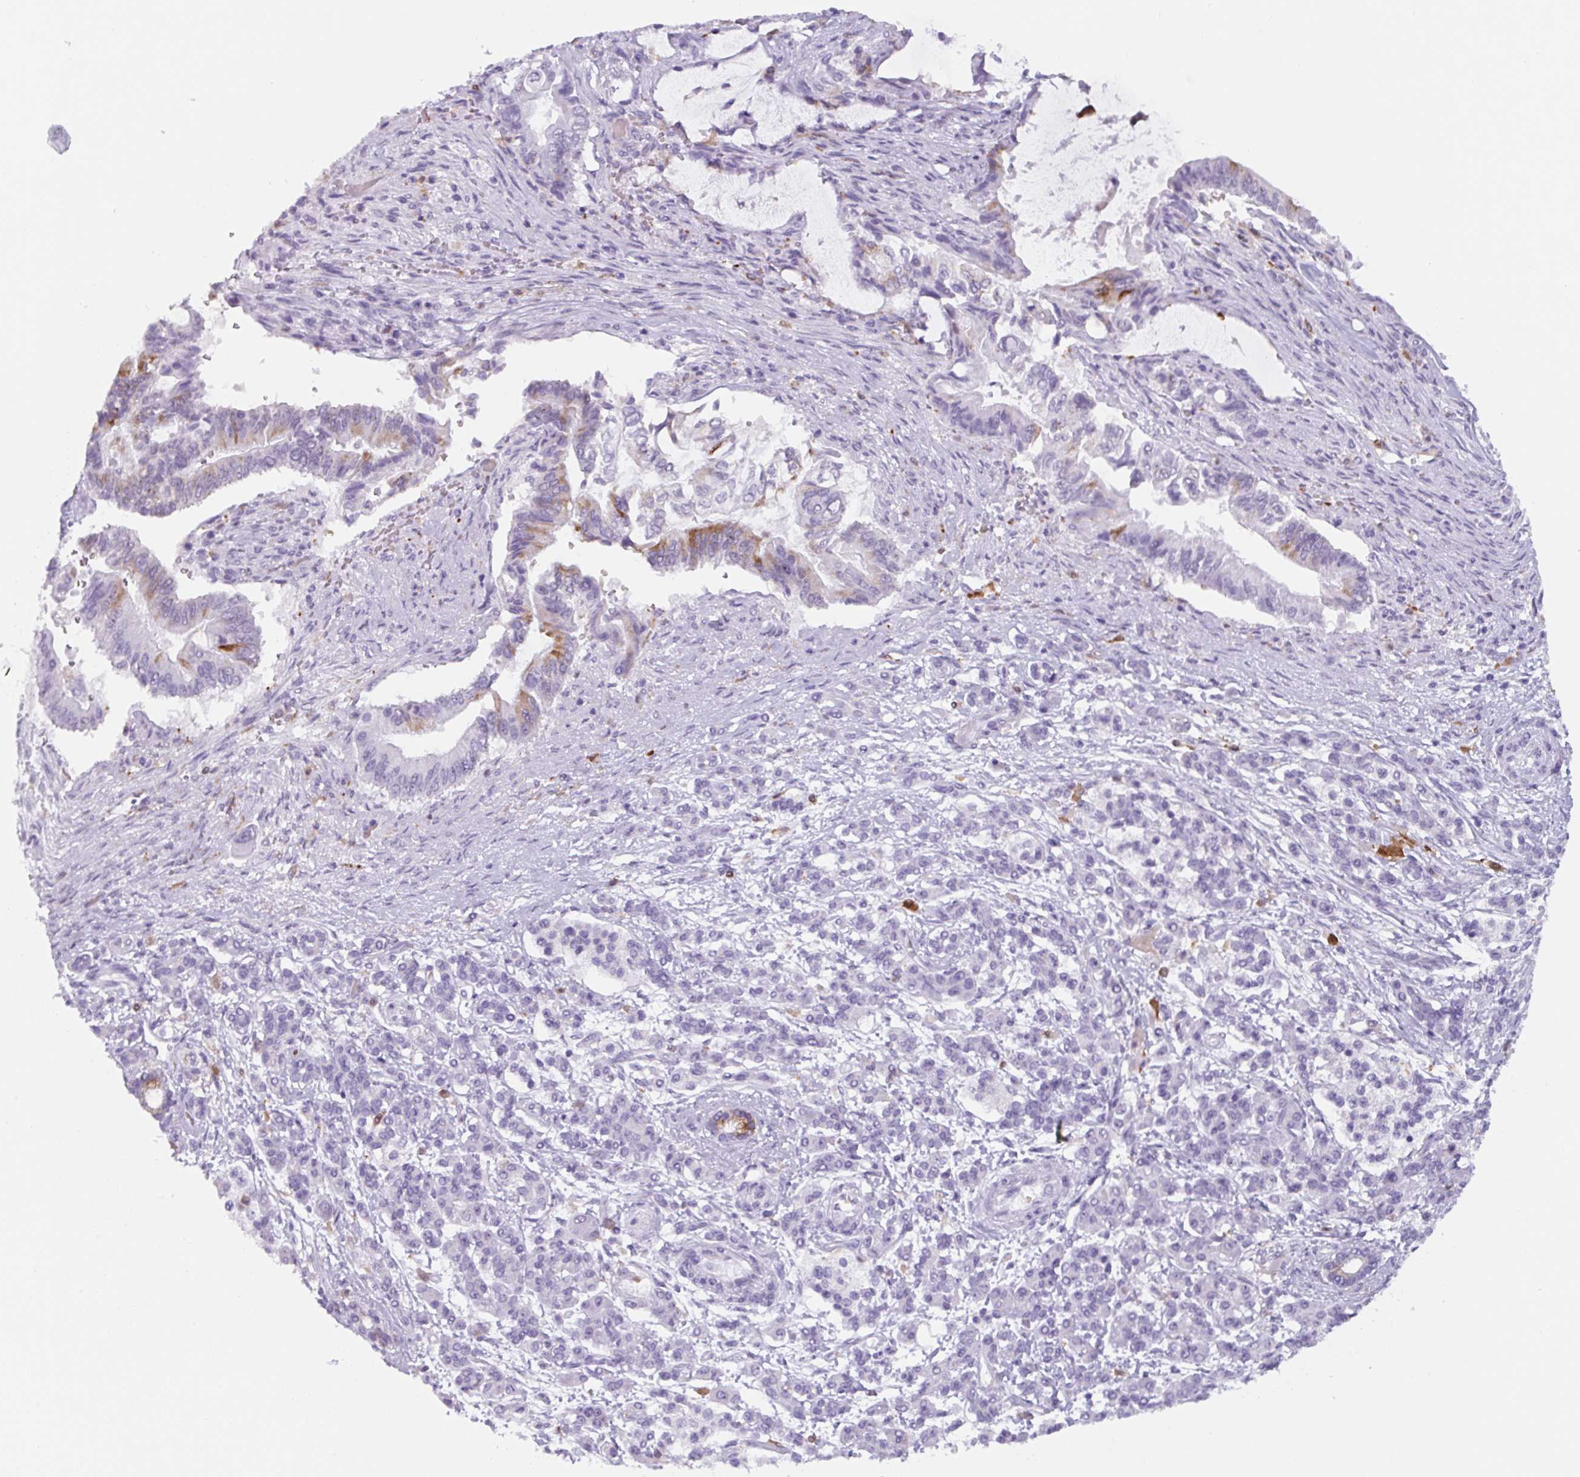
{"staining": {"intensity": "moderate", "quantity": "<25%", "location": "cytoplasmic/membranous"}, "tissue": "pancreatic cancer", "cell_type": "Tumor cells", "image_type": "cancer", "snomed": [{"axis": "morphology", "description": "Adenocarcinoma, NOS"}, {"axis": "topography", "description": "Pancreas"}], "caption": "Immunohistochemical staining of adenocarcinoma (pancreatic) demonstrates low levels of moderate cytoplasmic/membranous expression in approximately <25% of tumor cells.", "gene": "TNFRSF8", "patient": {"sex": "male", "age": 68}}